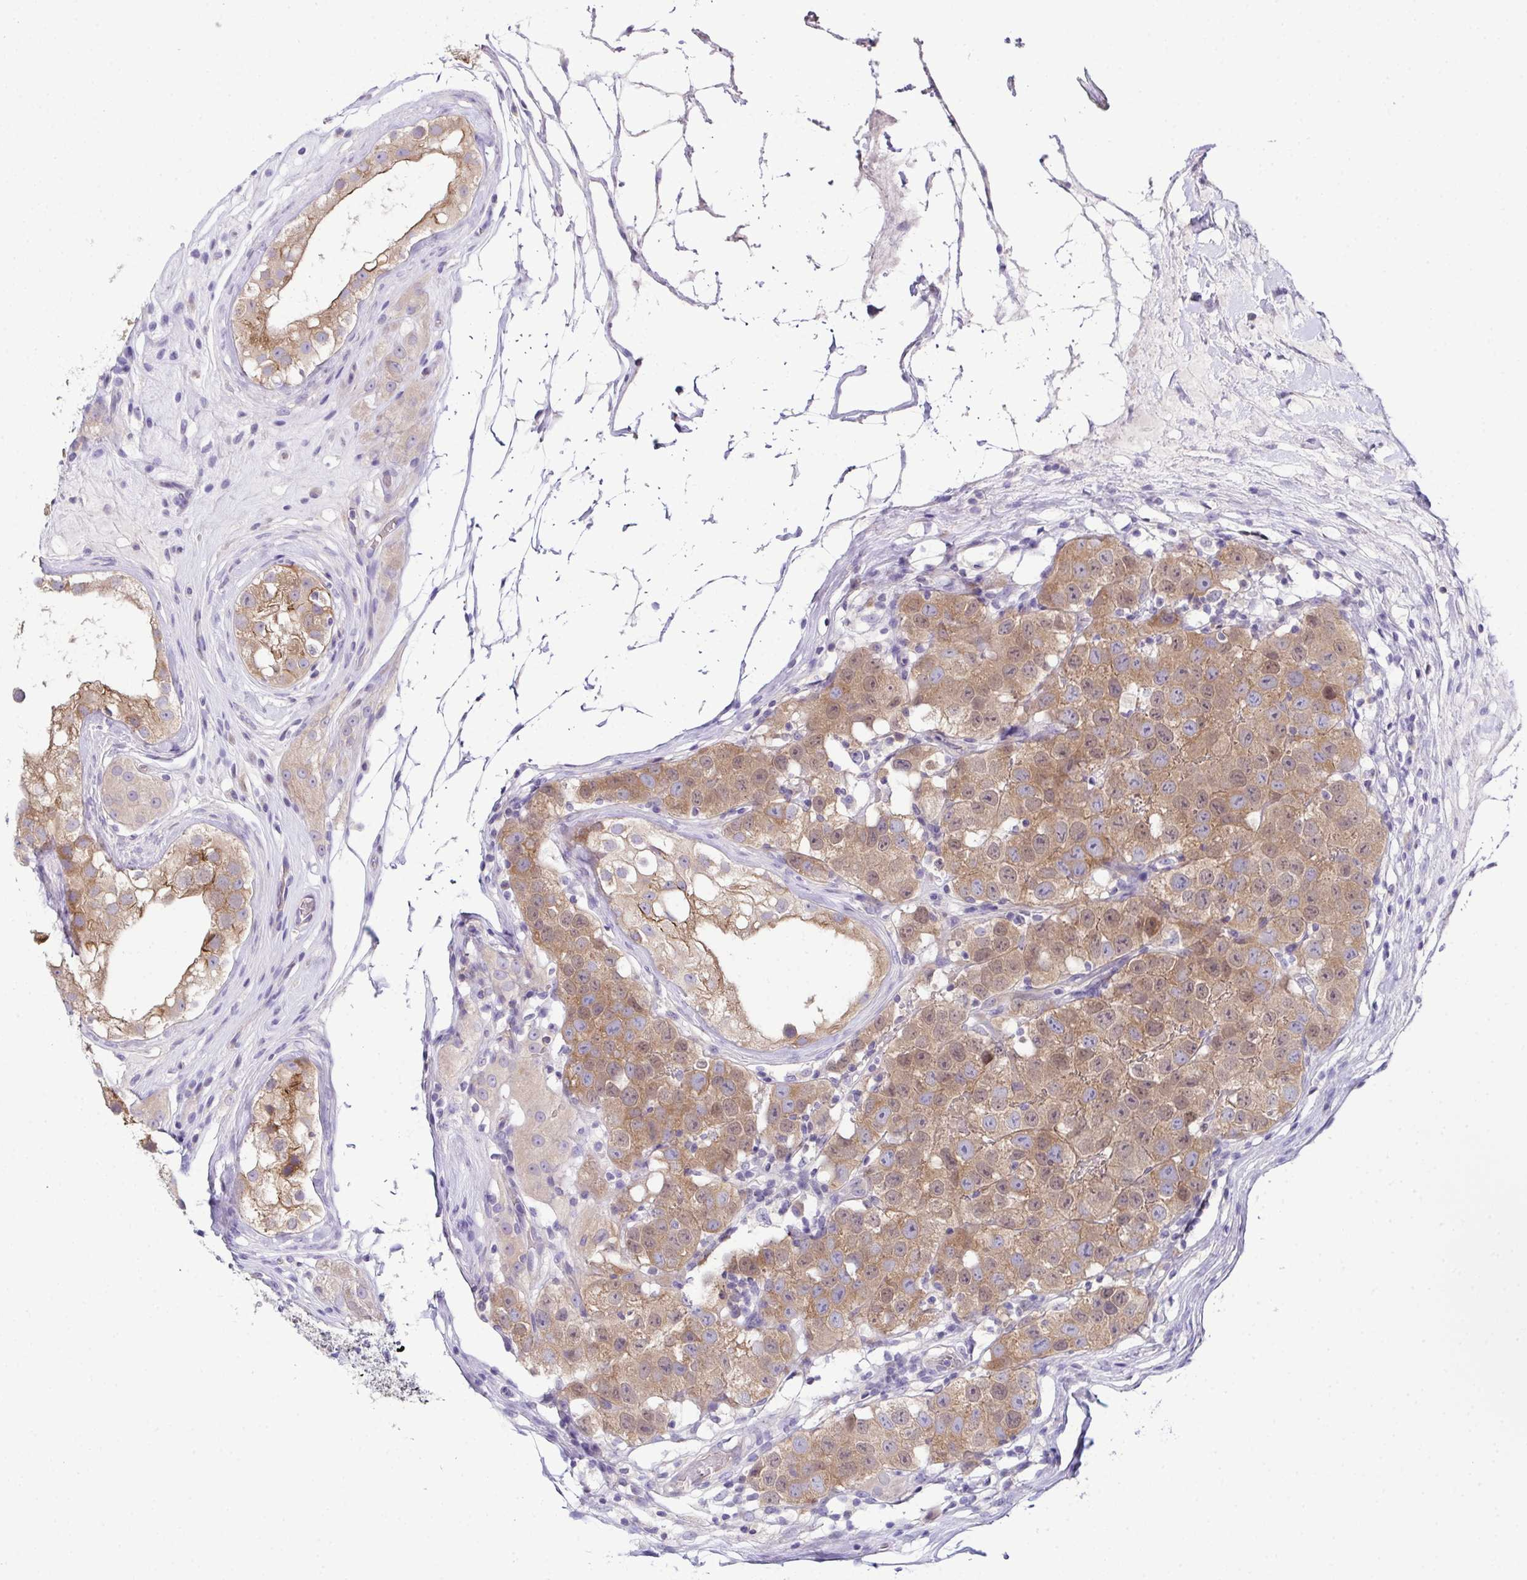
{"staining": {"intensity": "moderate", "quantity": ">75%", "location": "cytoplasmic/membranous"}, "tissue": "testis cancer", "cell_type": "Tumor cells", "image_type": "cancer", "snomed": [{"axis": "morphology", "description": "Seminoma, NOS"}, {"axis": "topography", "description": "Testis"}], "caption": "DAB immunohistochemical staining of human seminoma (testis) shows moderate cytoplasmic/membranous protein staining in approximately >75% of tumor cells.", "gene": "CFAP97D1", "patient": {"sex": "male", "age": 34}}